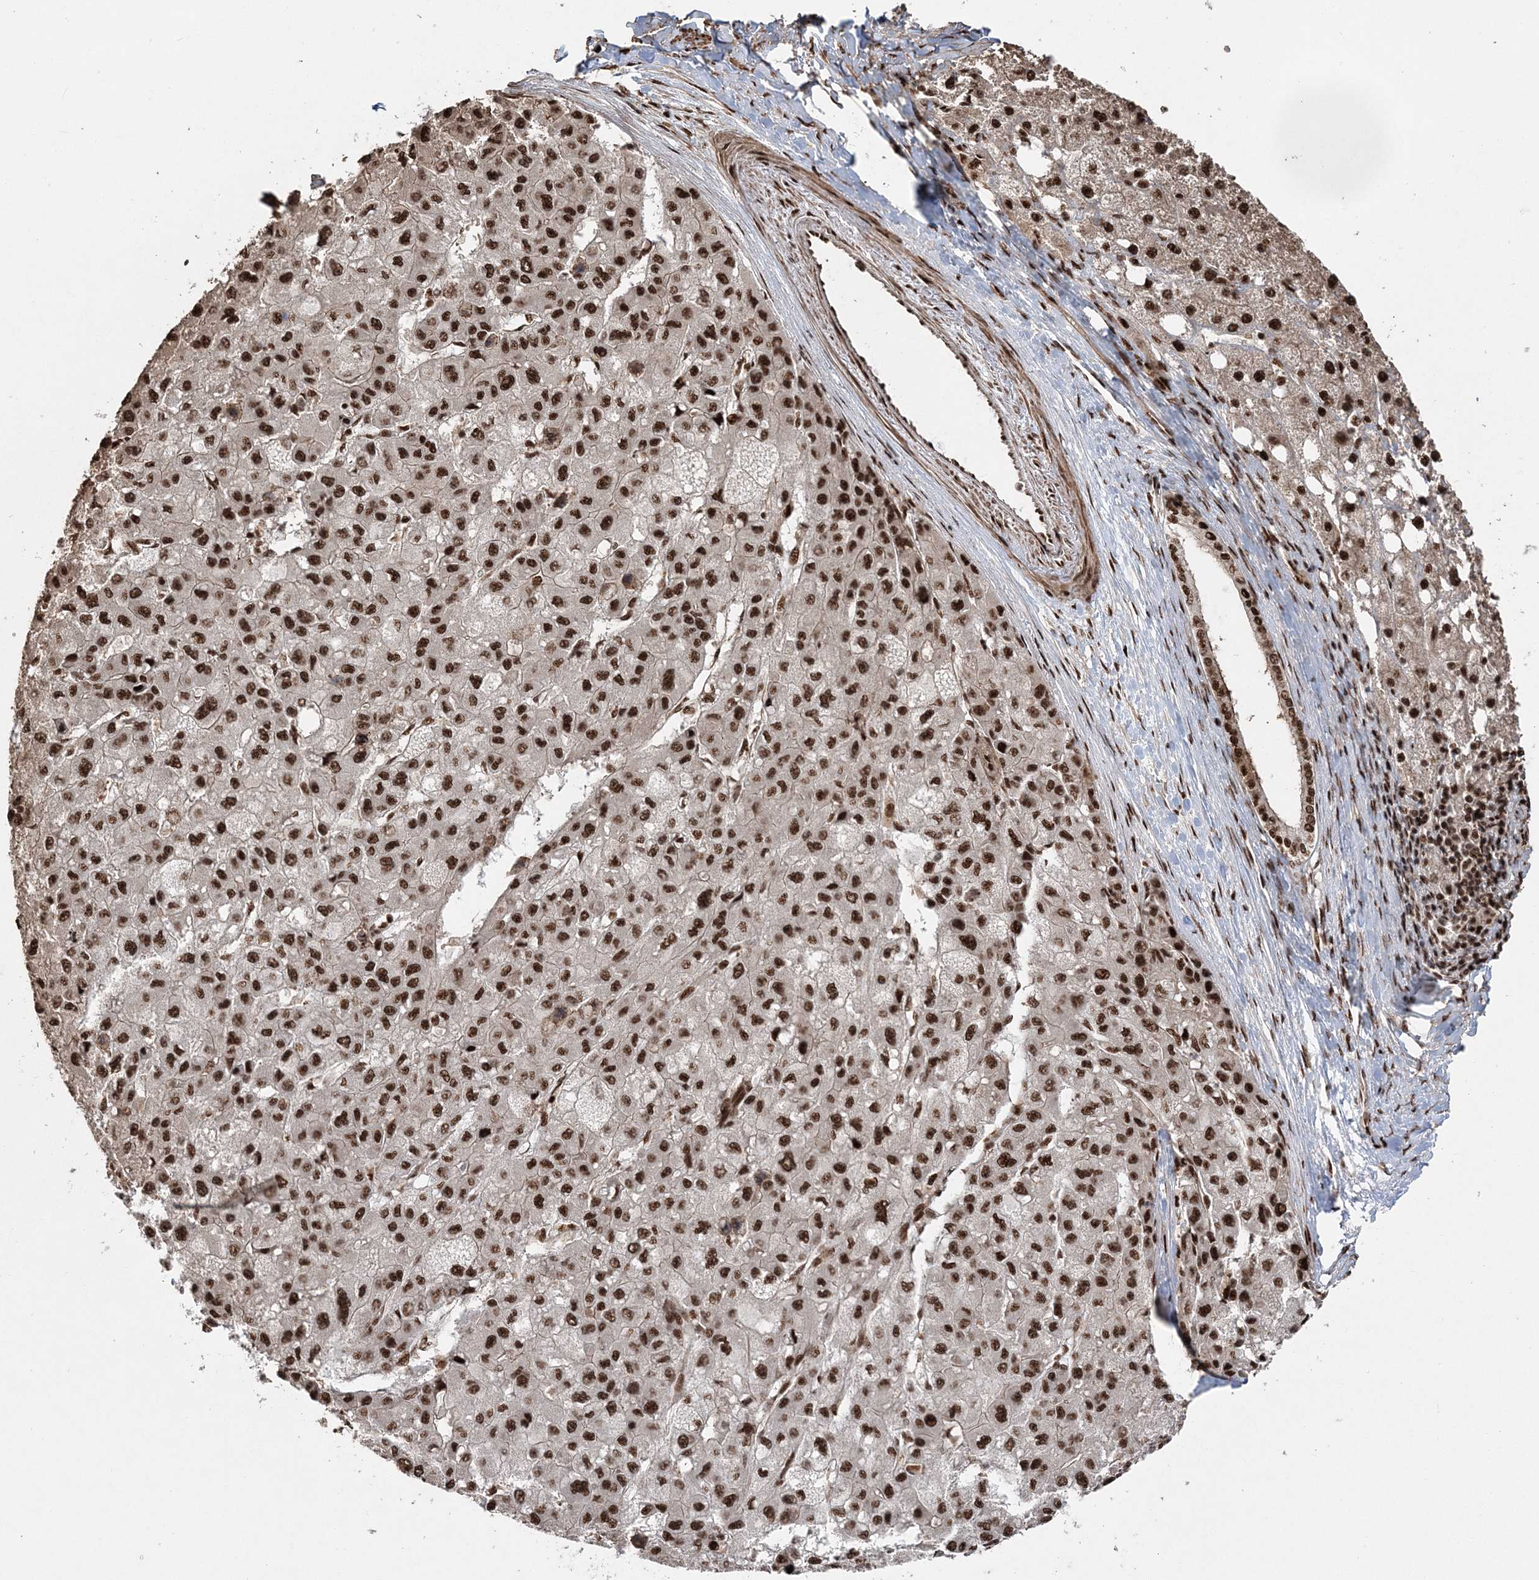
{"staining": {"intensity": "strong", "quantity": ">75%", "location": "nuclear"}, "tissue": "liver cancer", "cell_type": "Tumor cells", "image_type": "cancer", "snomed": [{"axis": "morphology", "description": "Carcinoma, Hepatocellular, NOS"}, {"axis": "topography", "description": "Liver"}], "caption": "Immunohistochemistry (IHC) of human liver cancer (hepatocellular carcinoma) shows high levels of strong nuclear expression in approximately >75% of tumor cells. Nuclei are stained in blue.", "gene": "EXOSC8", "patient": {"sex": "male", "age": 80}}